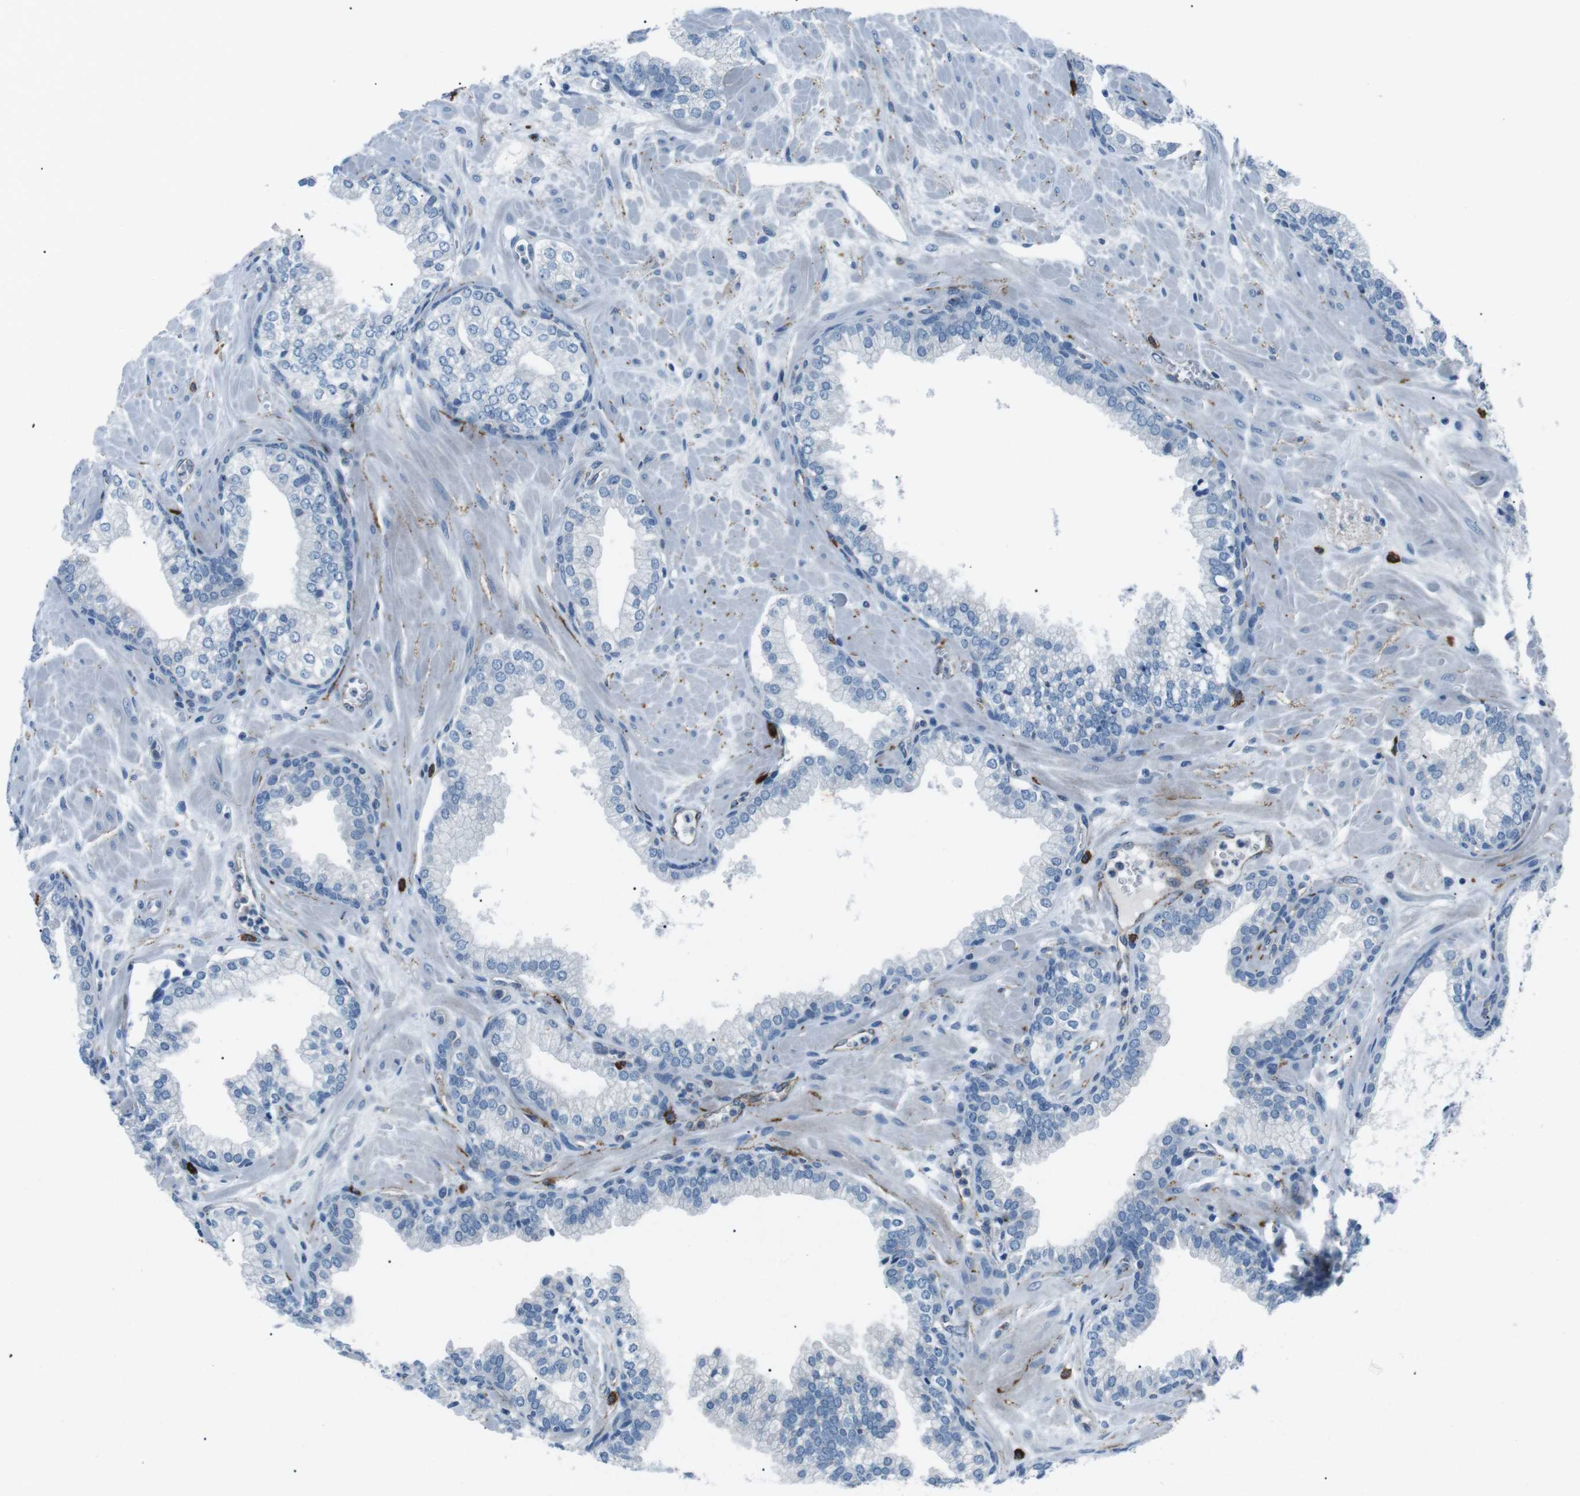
{"staining": {"intensity": "negative", "quantity": "none", "location": "none"}, "tissue": "prostate", "cell_type": "Glandular cells", "image_type": "normal", "snomed": [{"axis": "morphology", "description": "Normal tissue, NOS"}, {"axis": "morphology", "description": "Urothelial carcinoma, Low grade"}, {"axis": "topography", "description": "Urinary bladder"}, {"axis": "topography", "description": "Prostate"}], "caption": "Unremarkable prostate was stained to show a protein in brown. There is no significant expression in glandular cells.", "gene": "CSF2RA", "patient": {"sex": "male", "age": 60}}